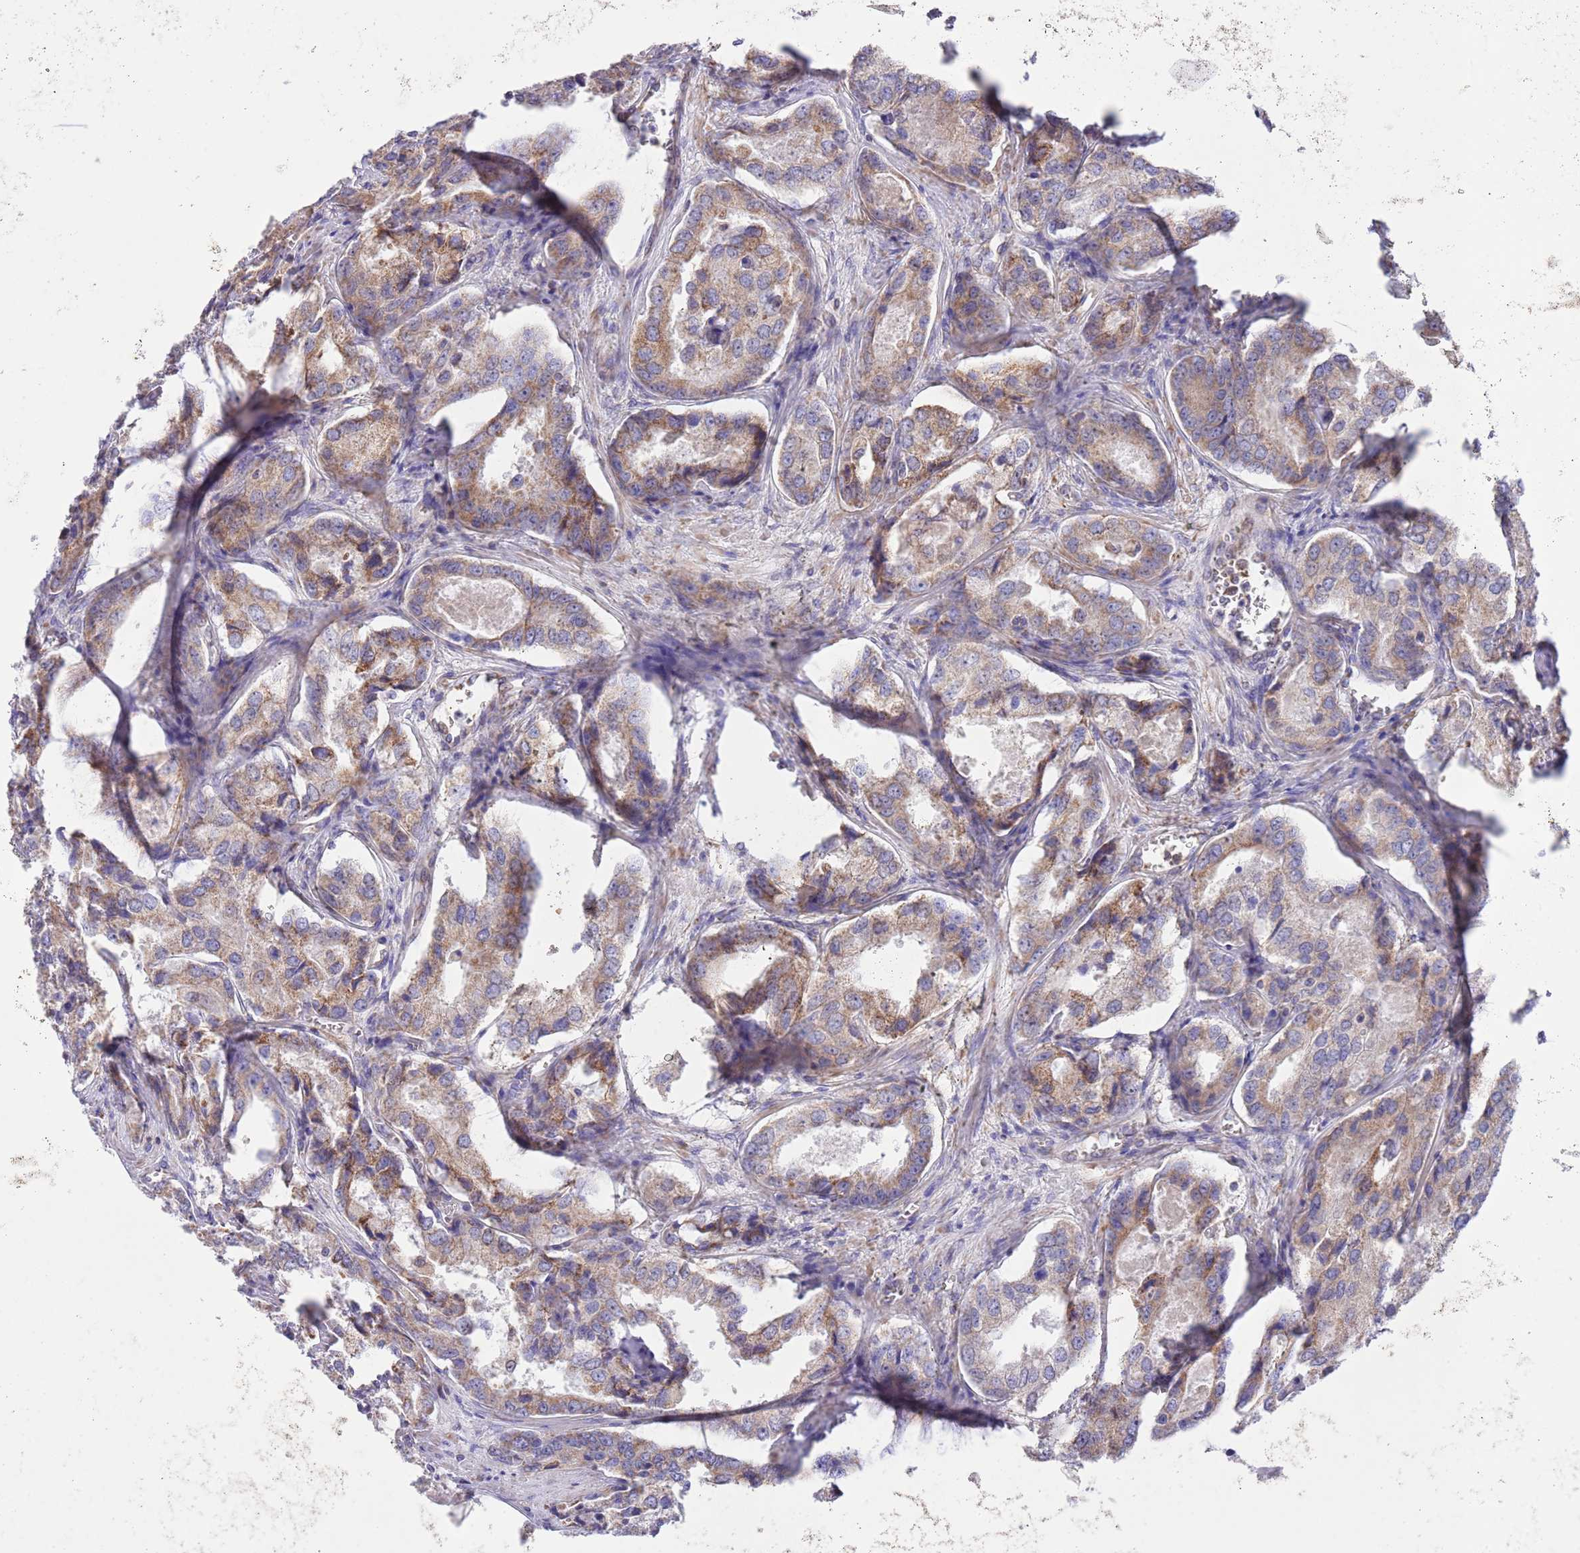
{"staining": {"intensity": "moderate", "quantity": "25%-75%", "location": "cytoplasmic/membranous"}, "tissue": "prostate cancer", "cell_type": "Tumor cells", "image_type": "cancer", "snomed": [{"axis": "morphology", "description": "Adenocarcinoma, Low grade"}, {"axis": "topography", "description": "Prostate"}], "caption": "Immunohistochemical staining of human prostate cancer shows medium levels of moderate cytoplasmic/membranous protein expression in about 25%-75% of tumor cells.", "gene": "SS18L2", "patient": {"sex": "male", "age": 68}}